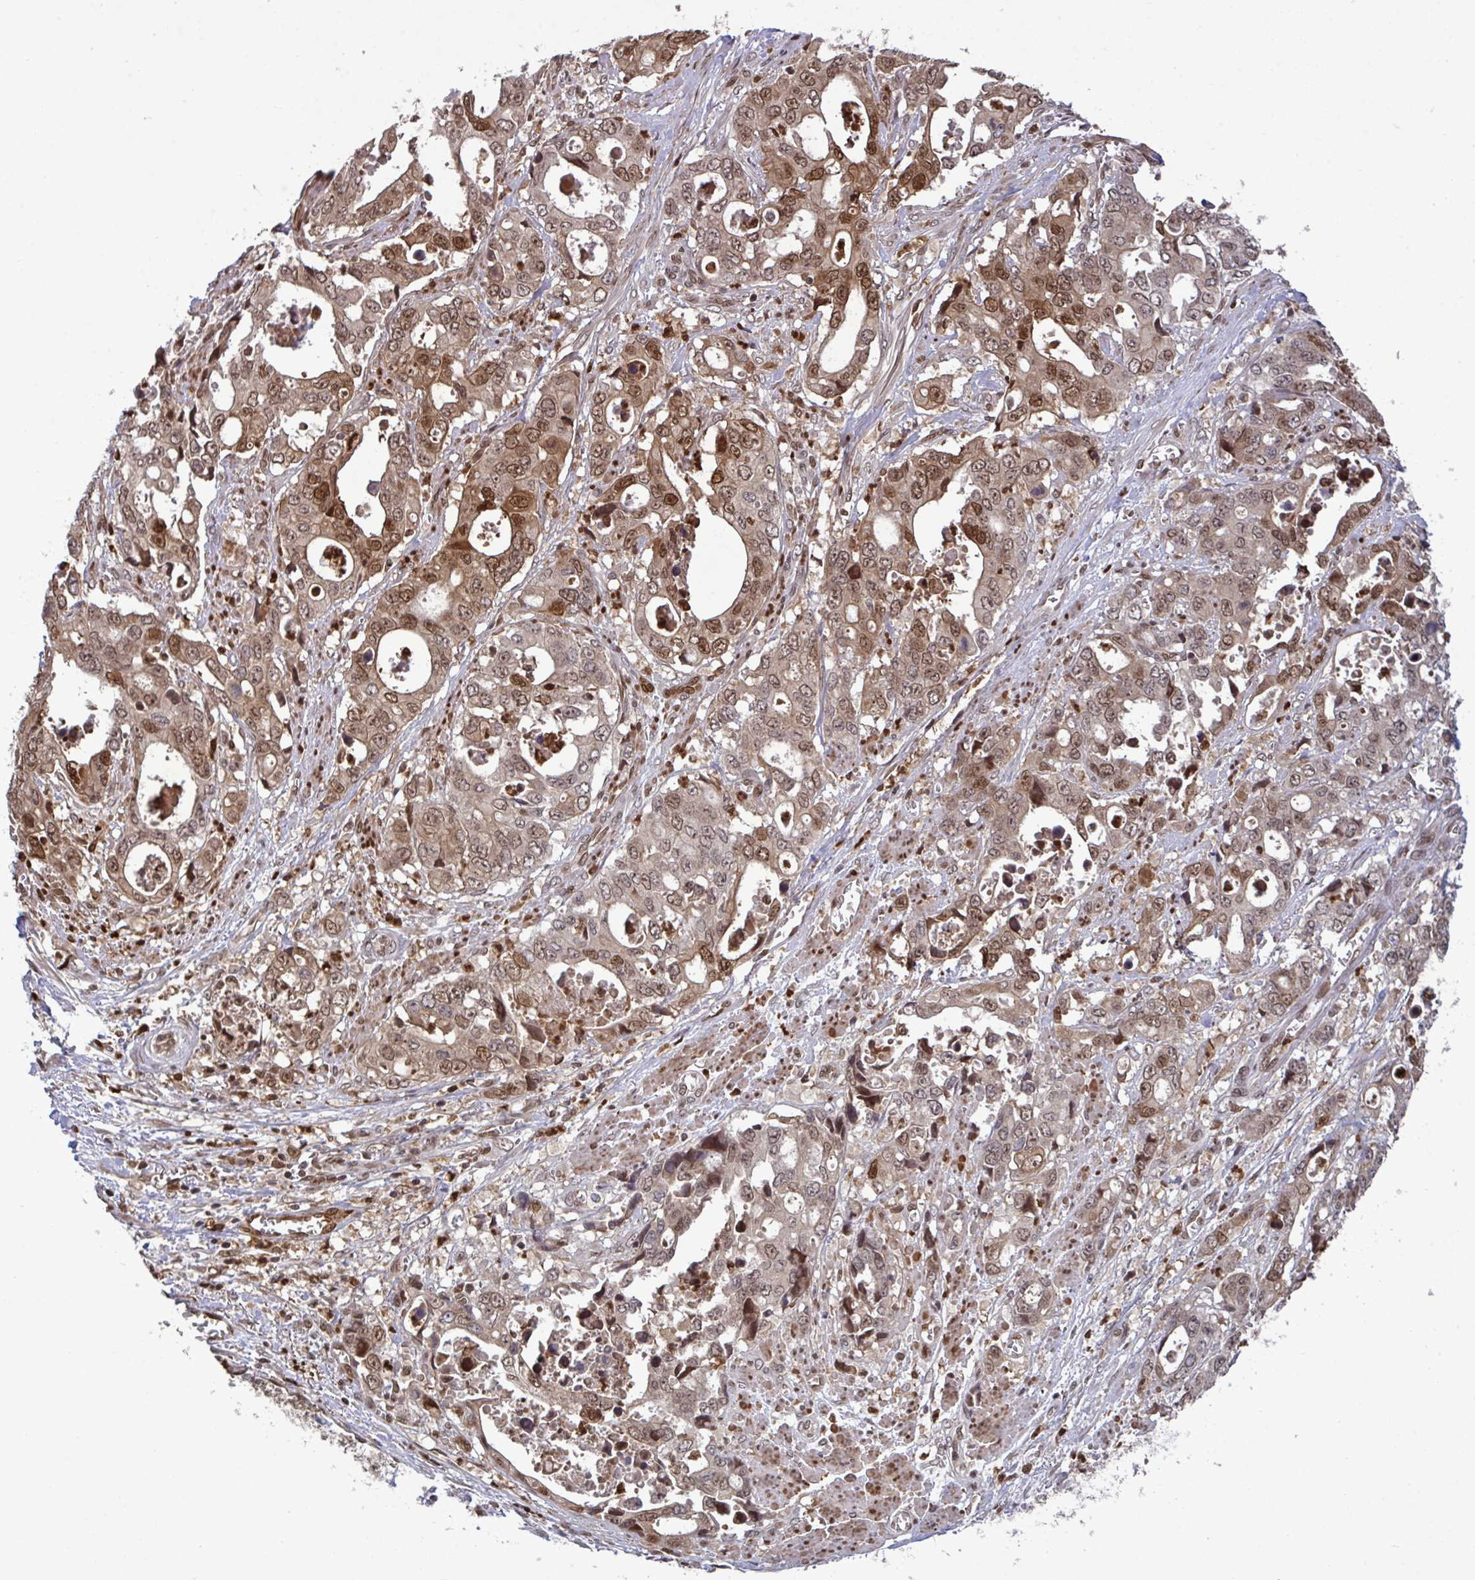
{"staining": {"intensity": "moderate", "quantity": ">75%", "location": "nuclear"}, "tissue": "stomach cancer", "cell_type": "Tumor cells", "image_type": "cancer", "snomed": [{"axis": "morphology", "description": "Adenocarcinoma, NOS"}, {"axis": "topography", "description": "Stomach, upper"}], "caption": "A brown stain labels moderate nuclear expression of a protein in human adenocarcinoma (stomach) tumor cells. (IHC, brightfield microscopy, high magnification).", "gene": "UXT", "patient": {"sex": "male", "age": 74}}